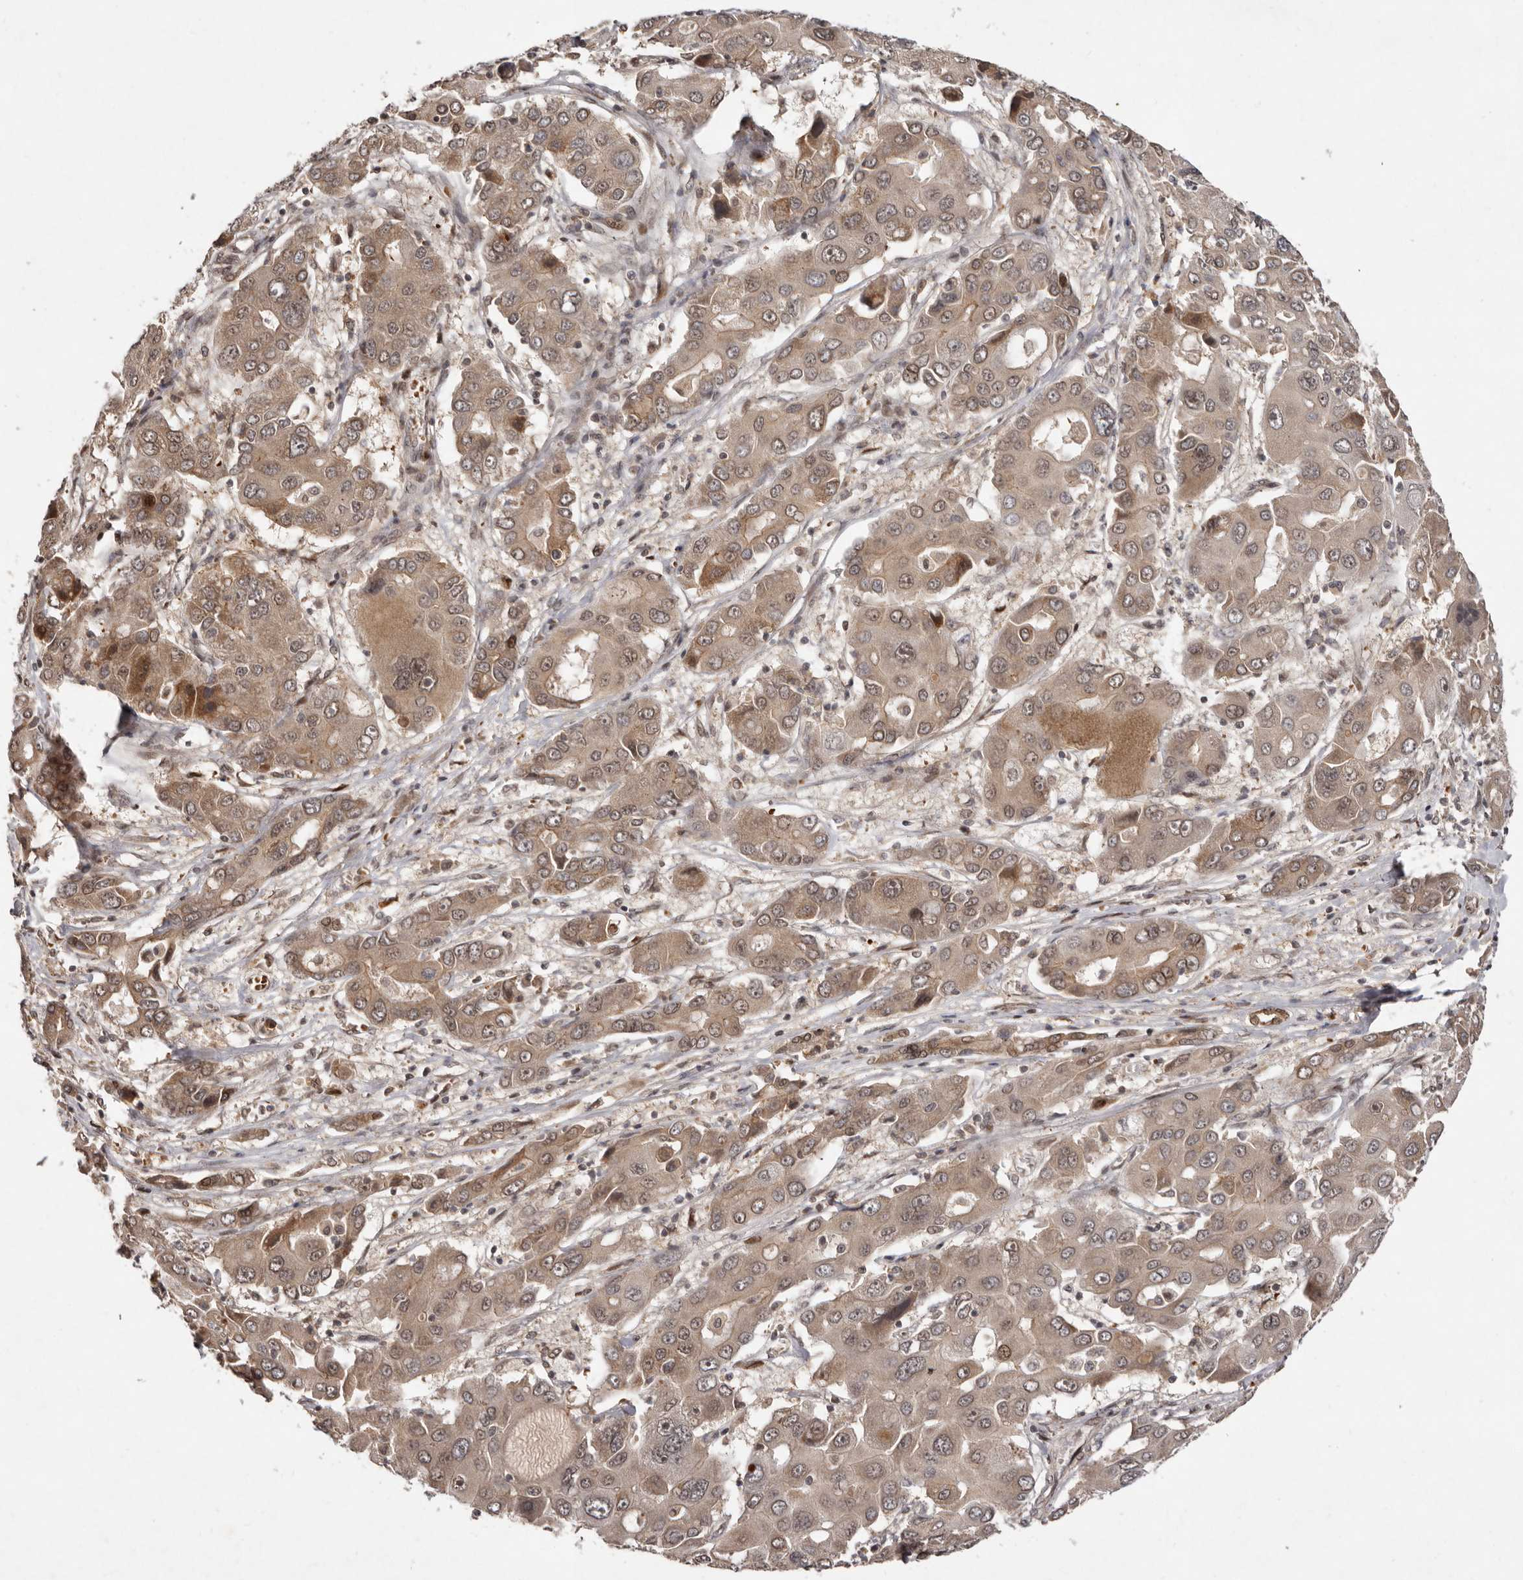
{"staining": {"intensity": "moderate", "quantity": ">75%", "location": "cytoplasmic/membranous,nuclear"}, "tissue": "liver cancer", "cell_type": "Tumor cells", "image_type": "cancer", "snomed": [{"axis": "morphology", "description": "Cholangiocarcinoma"}, {"axis": "topography", "description": "Liver"}], "caption": "A high-resolution histopathology image shows IHC staining of liver cancer, which shows moderate cytoplasmic/membranous and nuclear staining in about >75% of tumor cells. (Brightfield microscopy of DAB IHC at high magnification).", "gene": "ABL1", "patient": {"sex": "male", "age": 67}}